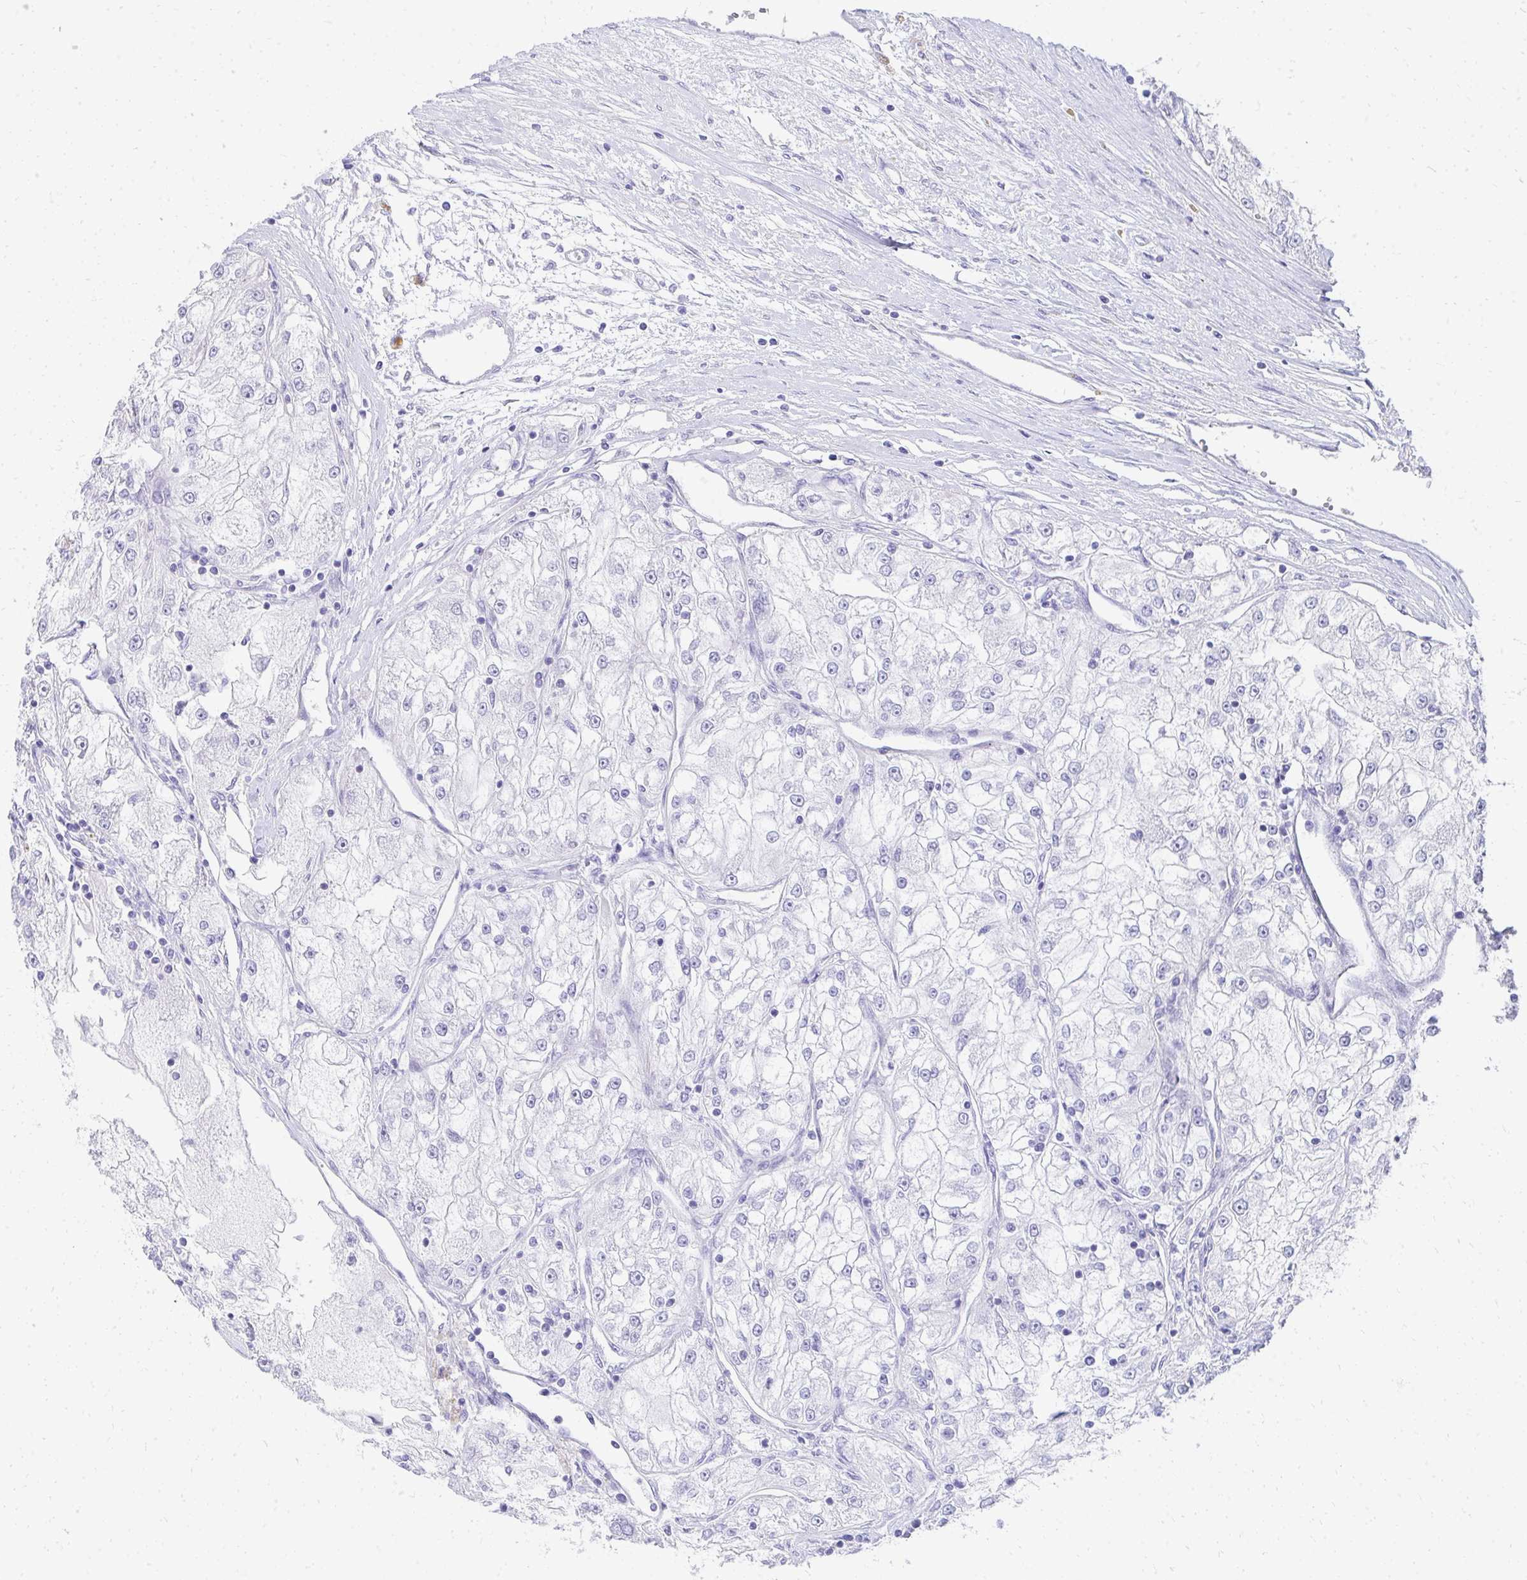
{"staining": {"intensity": "negative", "quantity": "none", "location": "none"}, "tissue": "renal cancer", "cell_type": "Tumor cells", "image_type": "cancer", "snomed": [{"axis": "morphology", "description": "Adenocarcinoma, NOS"}, {"axis": "topography", "description": "Kidney"}], "caption": "Adenocarcinoma (renal) stained for a protein using immunohistochemistry (IHC) exhibits no expression tumor cells.", "gene": "SEC14L3", "patient": {"sex": "female", "age": 72}}